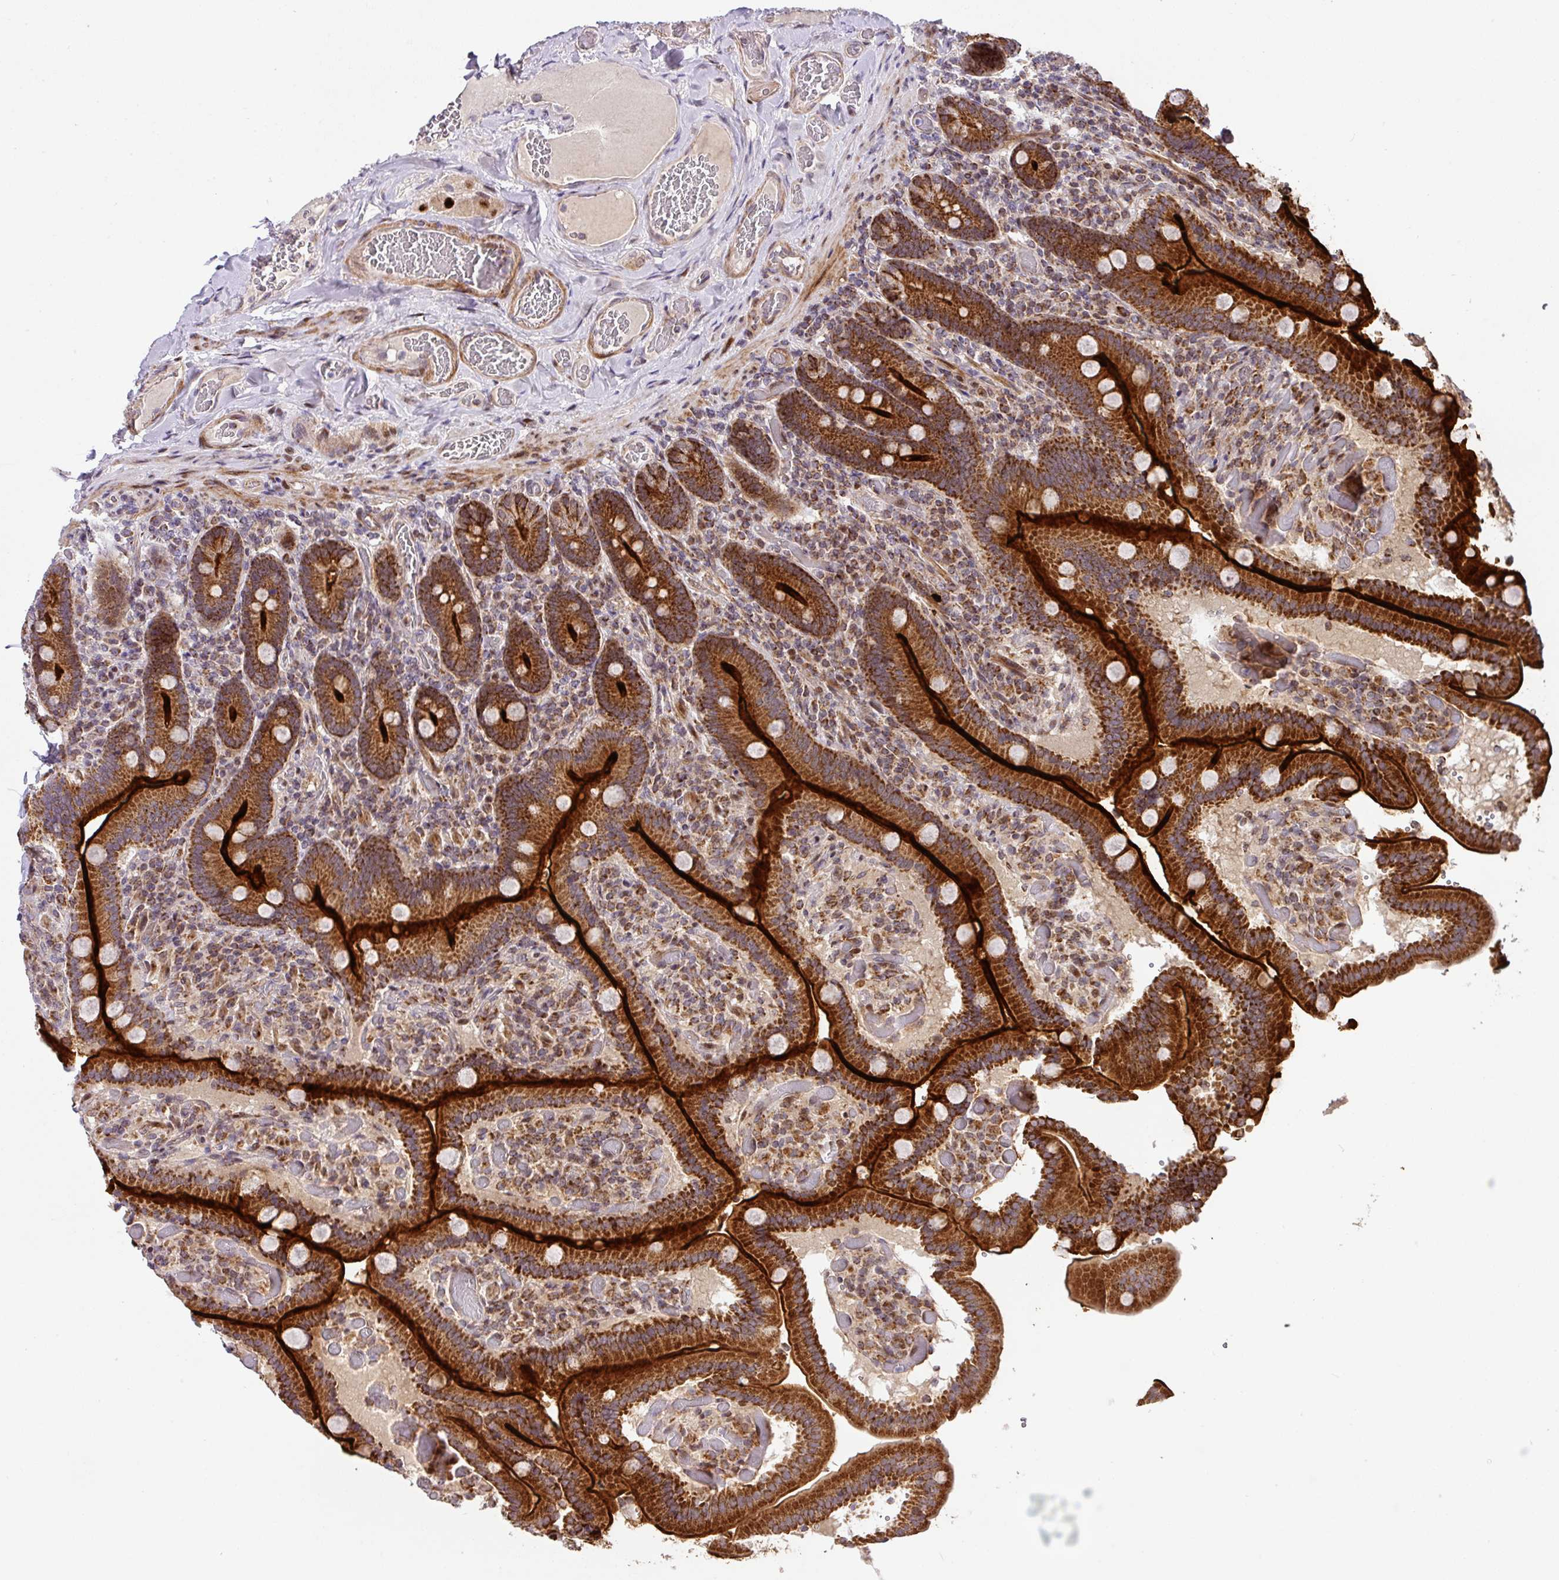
{"staining": {"intensity": "strong", "quantity": ">75%", "location": "cytoplasmic/membranous"}, "tissue": "duodenum", "cell_type": "Glandular cells", "image_type": "normal", "snomed": [{"axis": "morphology", "description": "Normal tissue, NOS"}, {"axis": "topography", "description": "Duodenum"}], "caption": "High-power microscopy captured an immunohistochemistry (IHC) image of unremarkable duodenum, revealing strong cytoplasmic/membranous staining in about >75% of glandular cells.", "gene": "ENSG00000269547", "patient": {"sex": "female", "age": 62}}